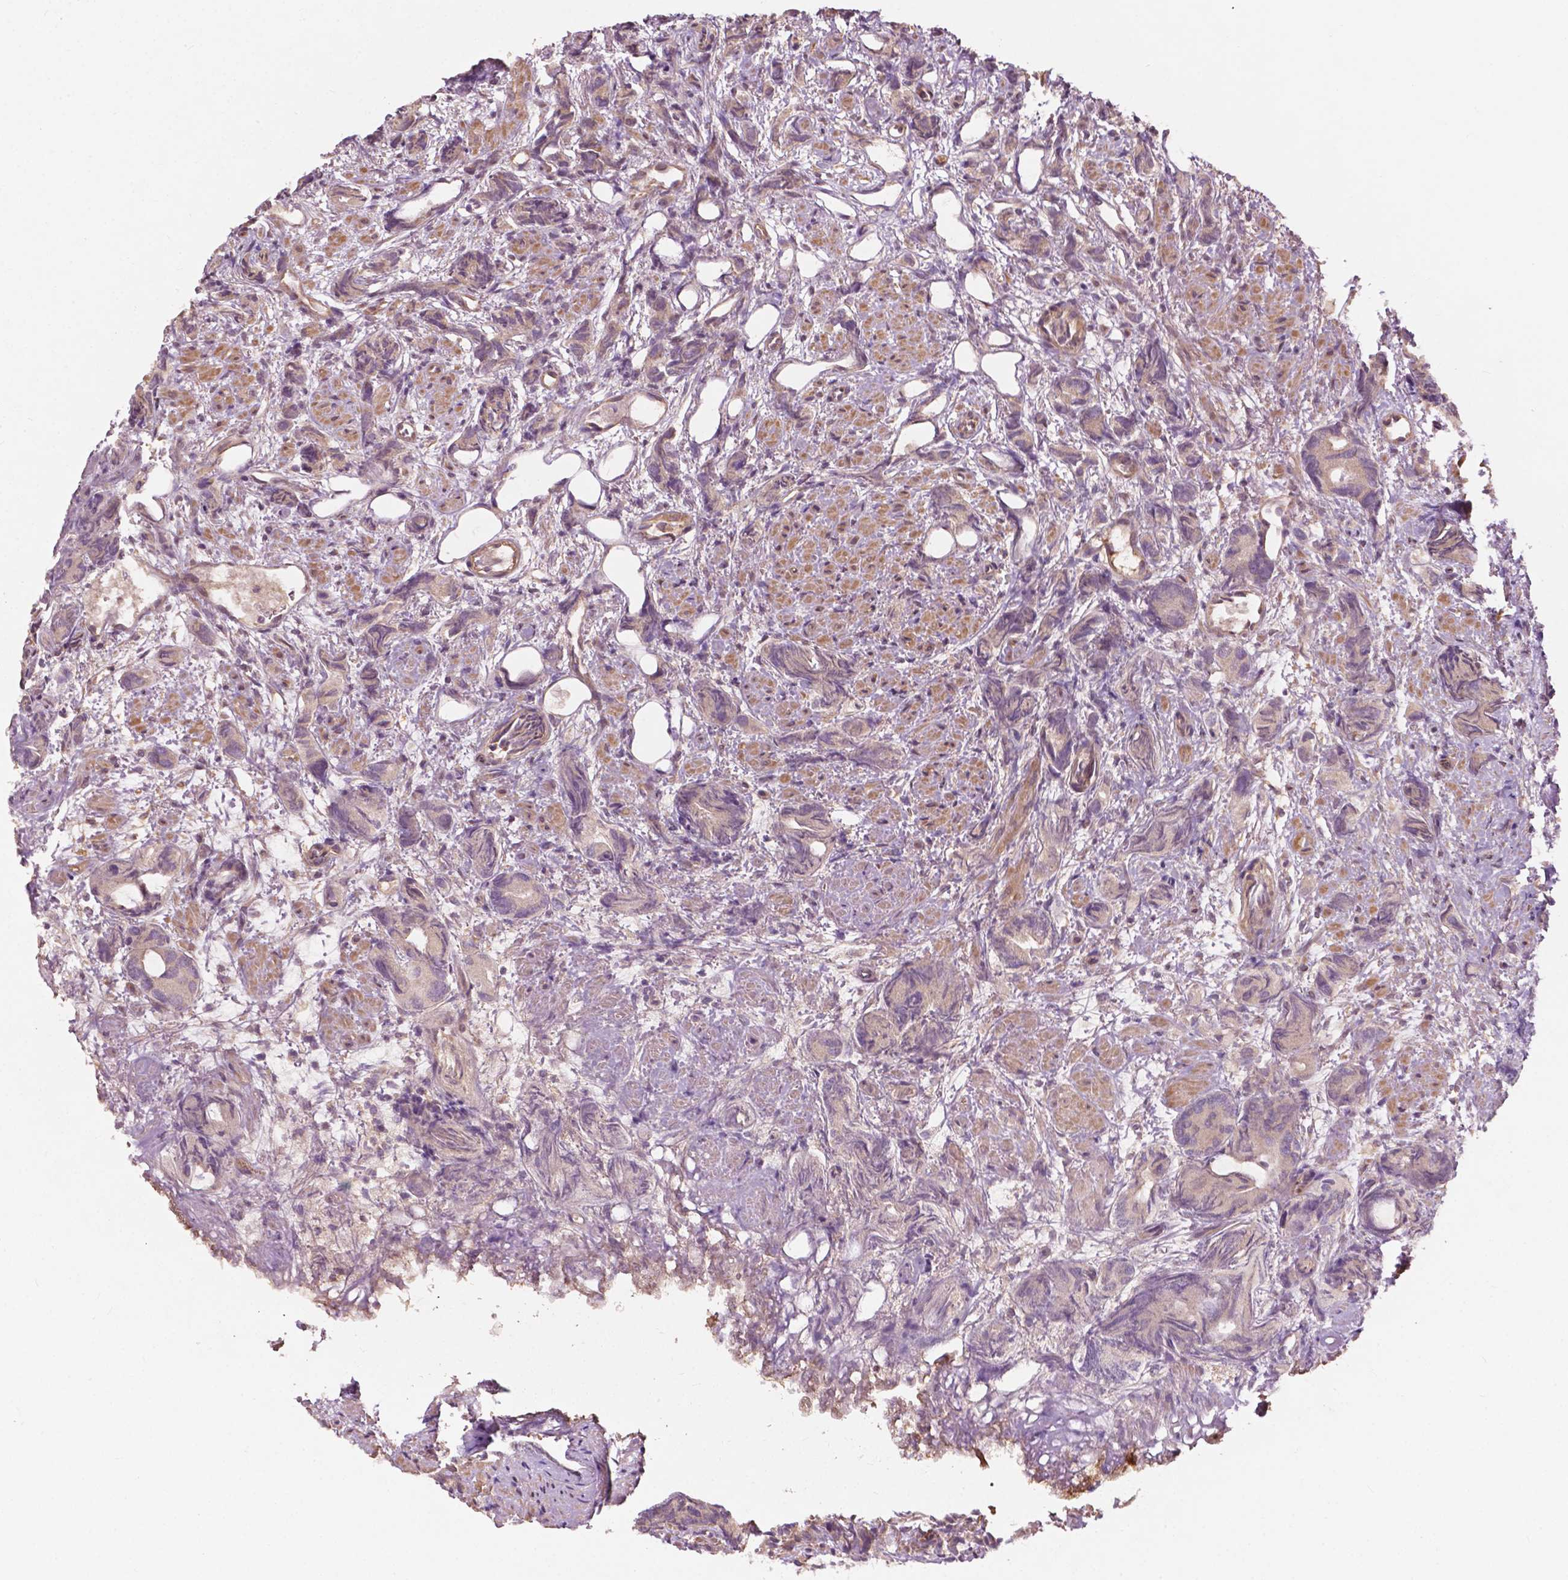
{"staining": {"intensity": "moderate", "quantity": "25%-75%", "location": "cytoplasmic/membranous"}, "tissue": "prostate cancer", "cell_type": "Tumor cells", "image_type": "cancer", "snomed": [{"axis": "morphology", "description": "Adenocarcinoma, High grade"}, {"axis": "topography", "description": "Prostate"}], "caption": "Brown immunohistochemical staining in human prostate high-grade adenocarcinoma shows moderate cytoplasmic/membranous staining in about 25%-75% of tumor cells.", "gene": "CDC42BPA", "patient": {"sex": "male", "age": 84}}